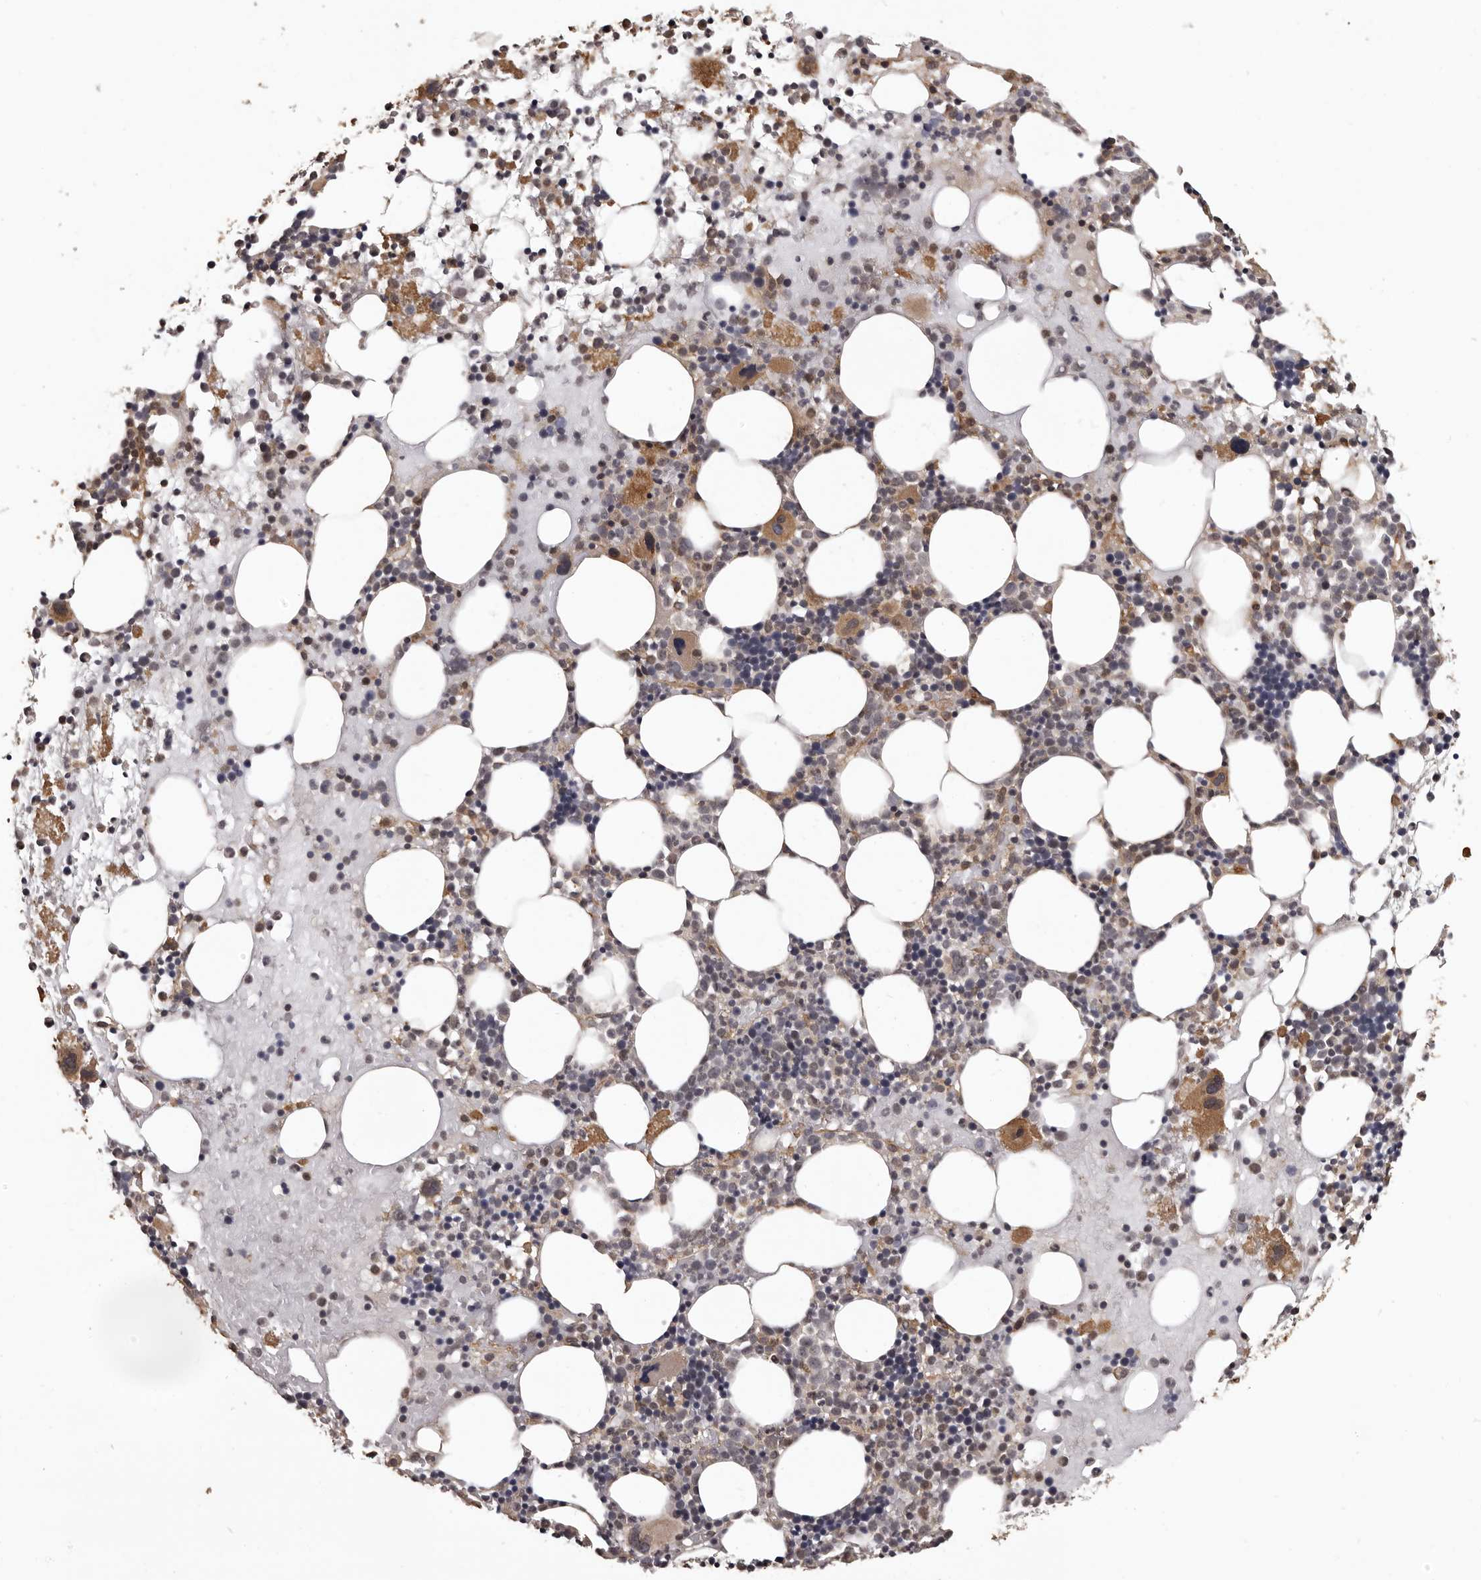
{"staining": {"intensity": "moderate", "quantity": "25%-75%", "location": "cytoplasmic/membranous"}, "tissue": "bone marrow", "cell_type": "Hematopoietic cells", "image_type": "normal", "snomed": [{"axis": "morphology", "description": "Normal tissue, NOS"}, {"axis": "topography", "description": "Bone marrow"}], "caption": "This image displays immunohistochemistry staining of normal human bone marrow, with medium moderate cytoplasmic/membranous positivity in approximately 25%-75% of hematopoietic cells.", "gene": "SLITRK6", "patient": {"sex": "female", "age": 57}}